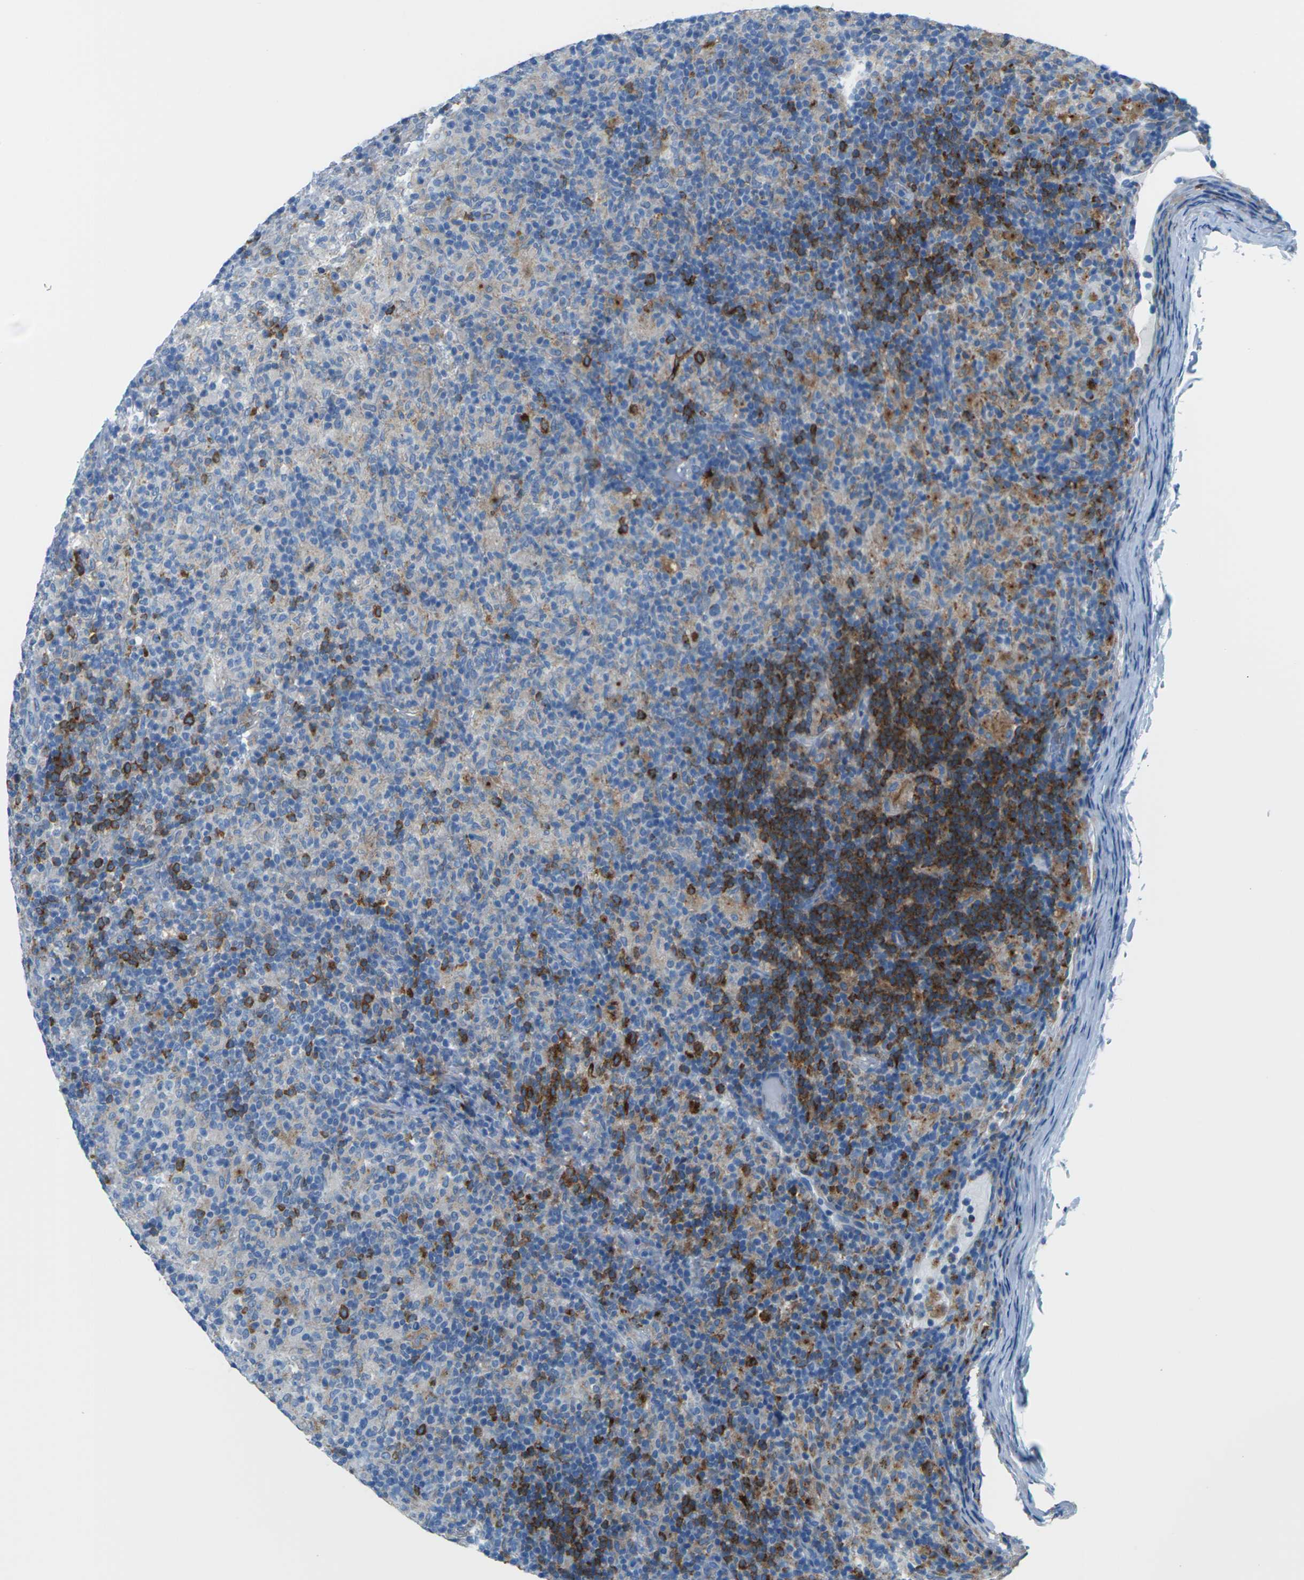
{"staining": {"intensity": "moderate", "quantity": "25%-75%", "location": "cytoplasmic/membranous"}, "tissue": "lymphoma", "cell_type": "Tumor cells", "image_type": "cancer", "snomed": [{"axis": "morphology", "description": "Hodgkin's disease, NOS"}, {"axis": "topography", "description": "Lymph node"}], "caption": "Immunohistochemical staining of Hodgkin's disease shows medium levels of moderate cytoplasmic/membranous expression in approximately 25%-75% of tumor cells.", "gene": "SYNGR2", "patient": {"sex": "male", "age": 70}}